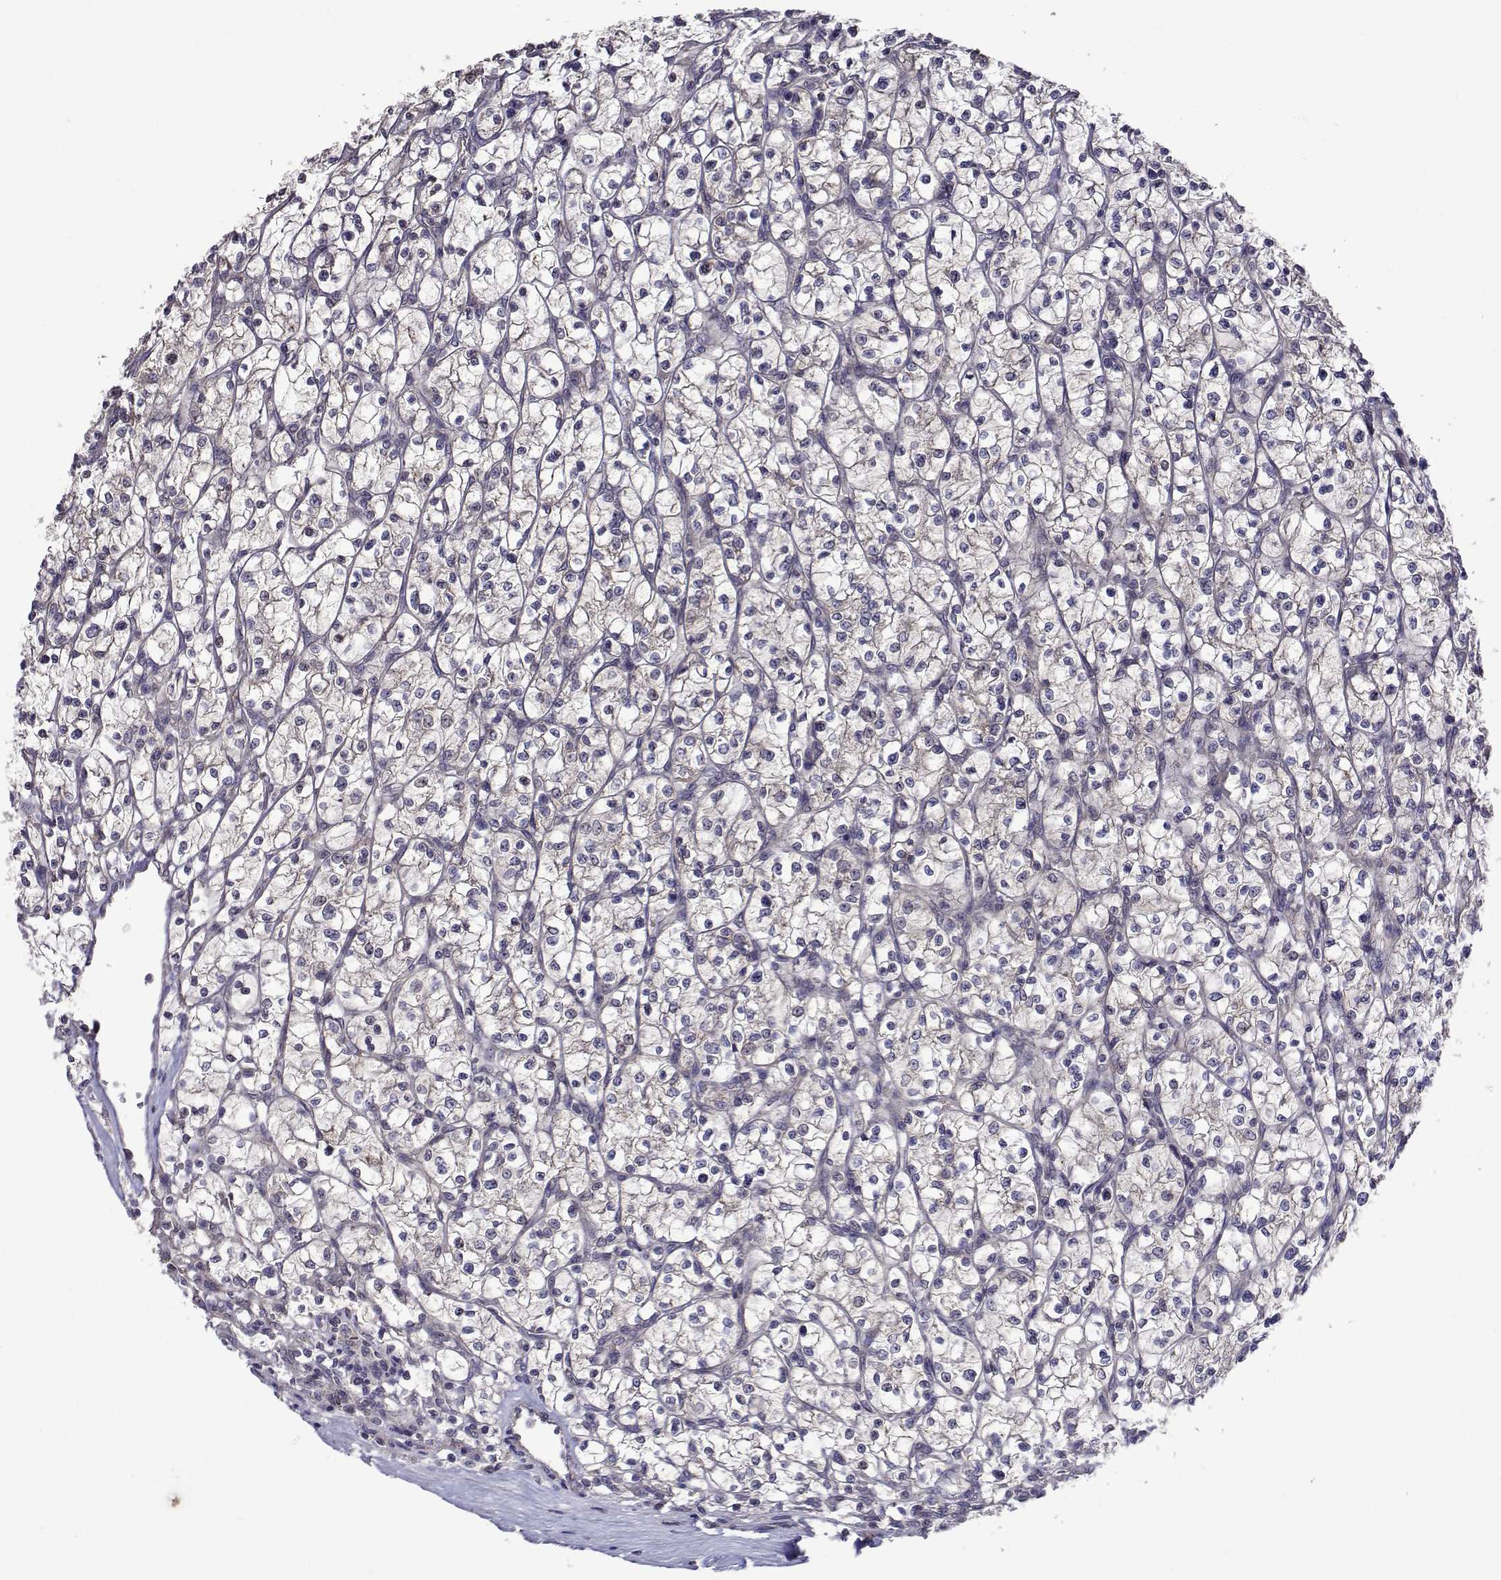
{"staining": {"intensity": "negative", "quantity": "none", "location": "none"}, "tissue": "renal cancer", "cell_type": "Tumor cells", "image_type": "cancer", "snomed": [{"axis": "morphology", "description": "Adenocarcinoma, NOS"}, {"axis": "topography", "description": "Kidney"}], "caption": "An image of human adenocarcinoma (renal) is negative for staining in tumor cells.", "gene": "TARBP2", "patient": {"sex": "female", "age": 64}}